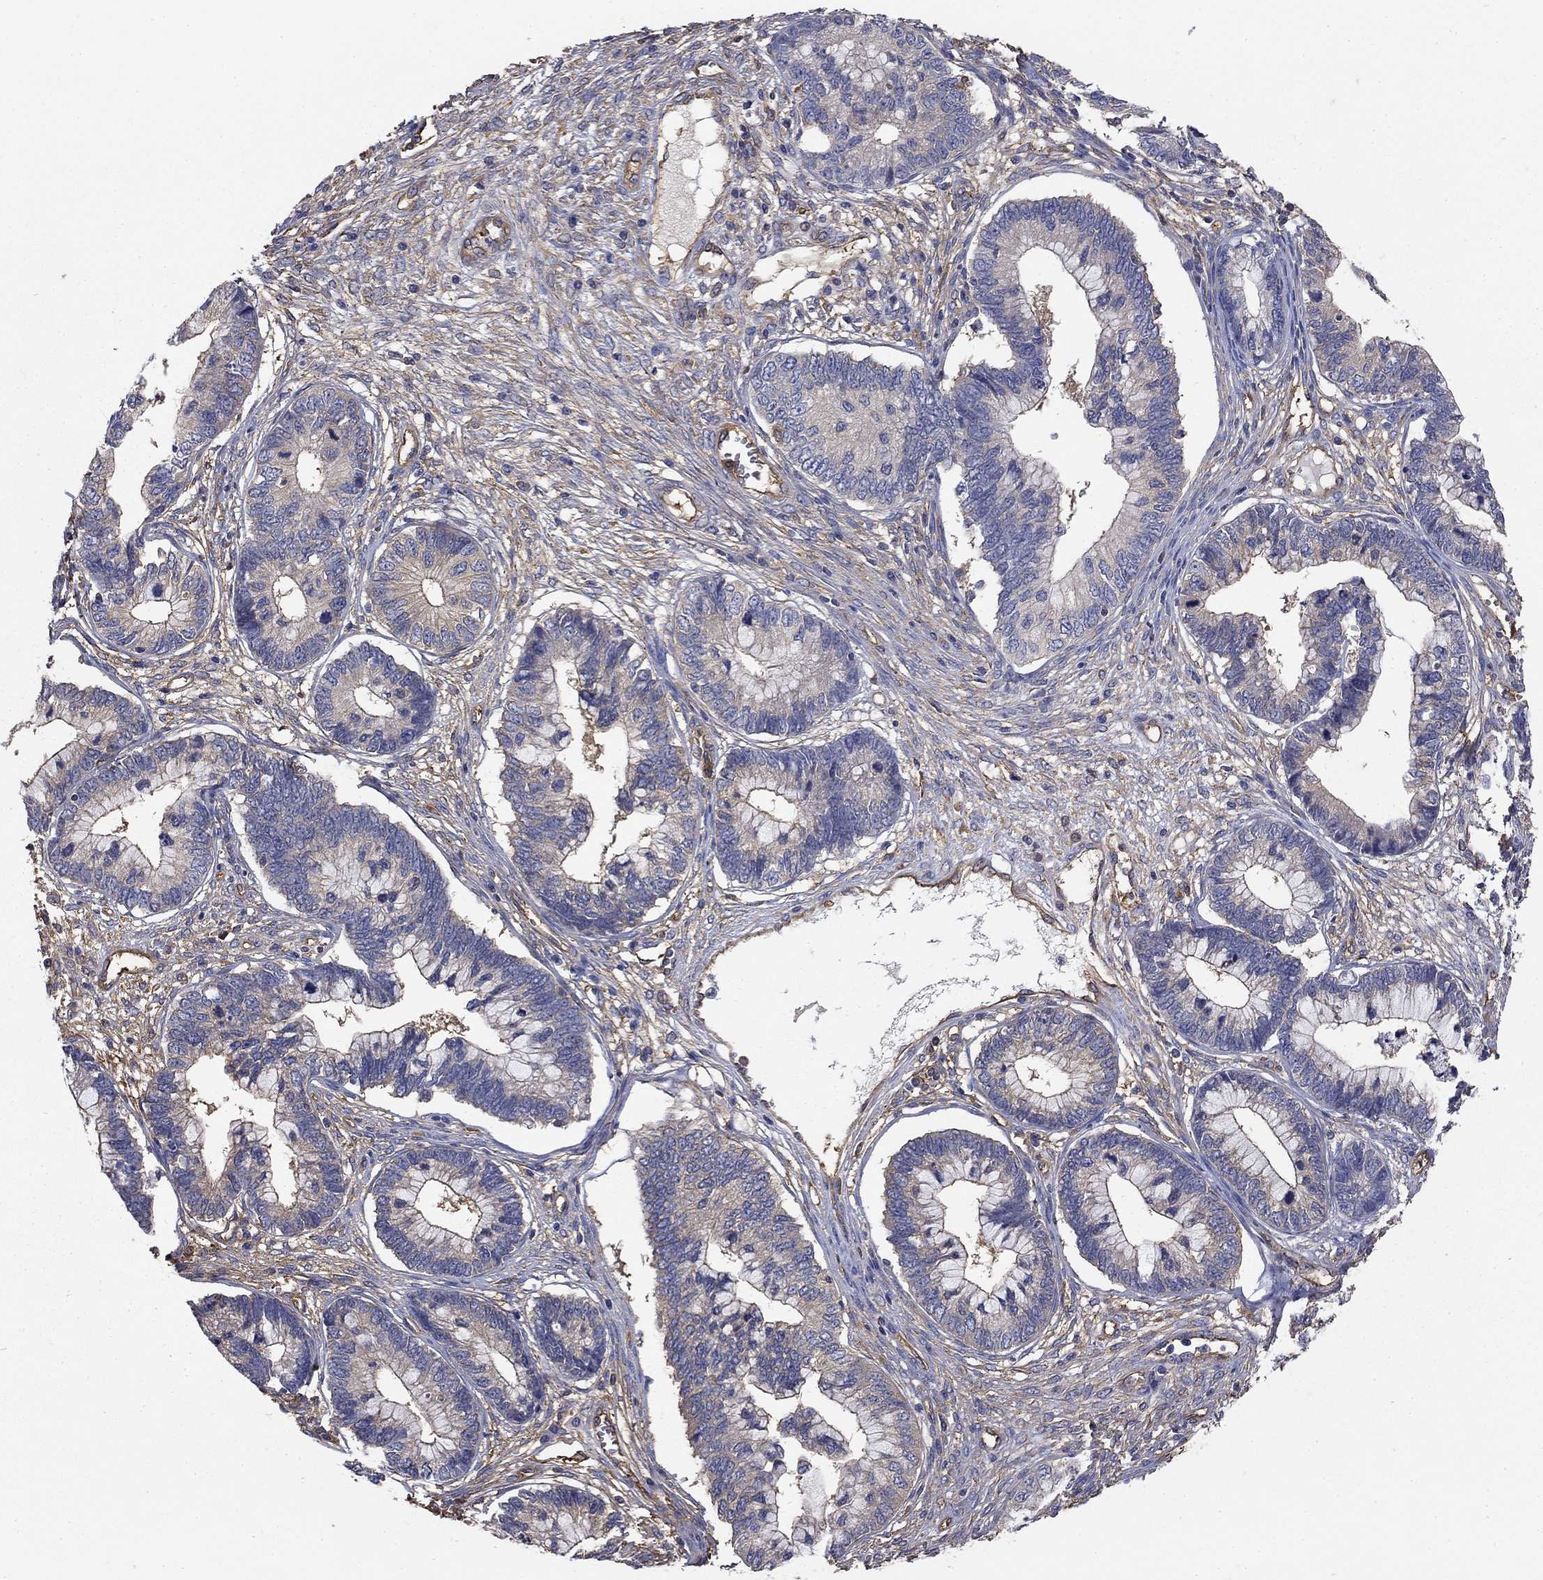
{"staining": {"intensity": "negative", "quantity": "none", "location": "none"}, "tissue": "cervical cancer", "cell_type": "Tumor cells", "image_type": "cancer", "snomed": [{"axis": "morphology", "description": "Adenocarcinoma, NOS"}, {"axis": "topography", "description": "Cervix"}], "caption": "IHC photomicrograph of human adenocarcinoma (cervical) stained for a protein (brown), which displays no positivity in tumor cells. (DAB (3,3'-diaminobenzidine) IHC with hematoxylin counter stain).", "gene": "DPYSL2", "patient": {"sex": "female", "age": 44}}